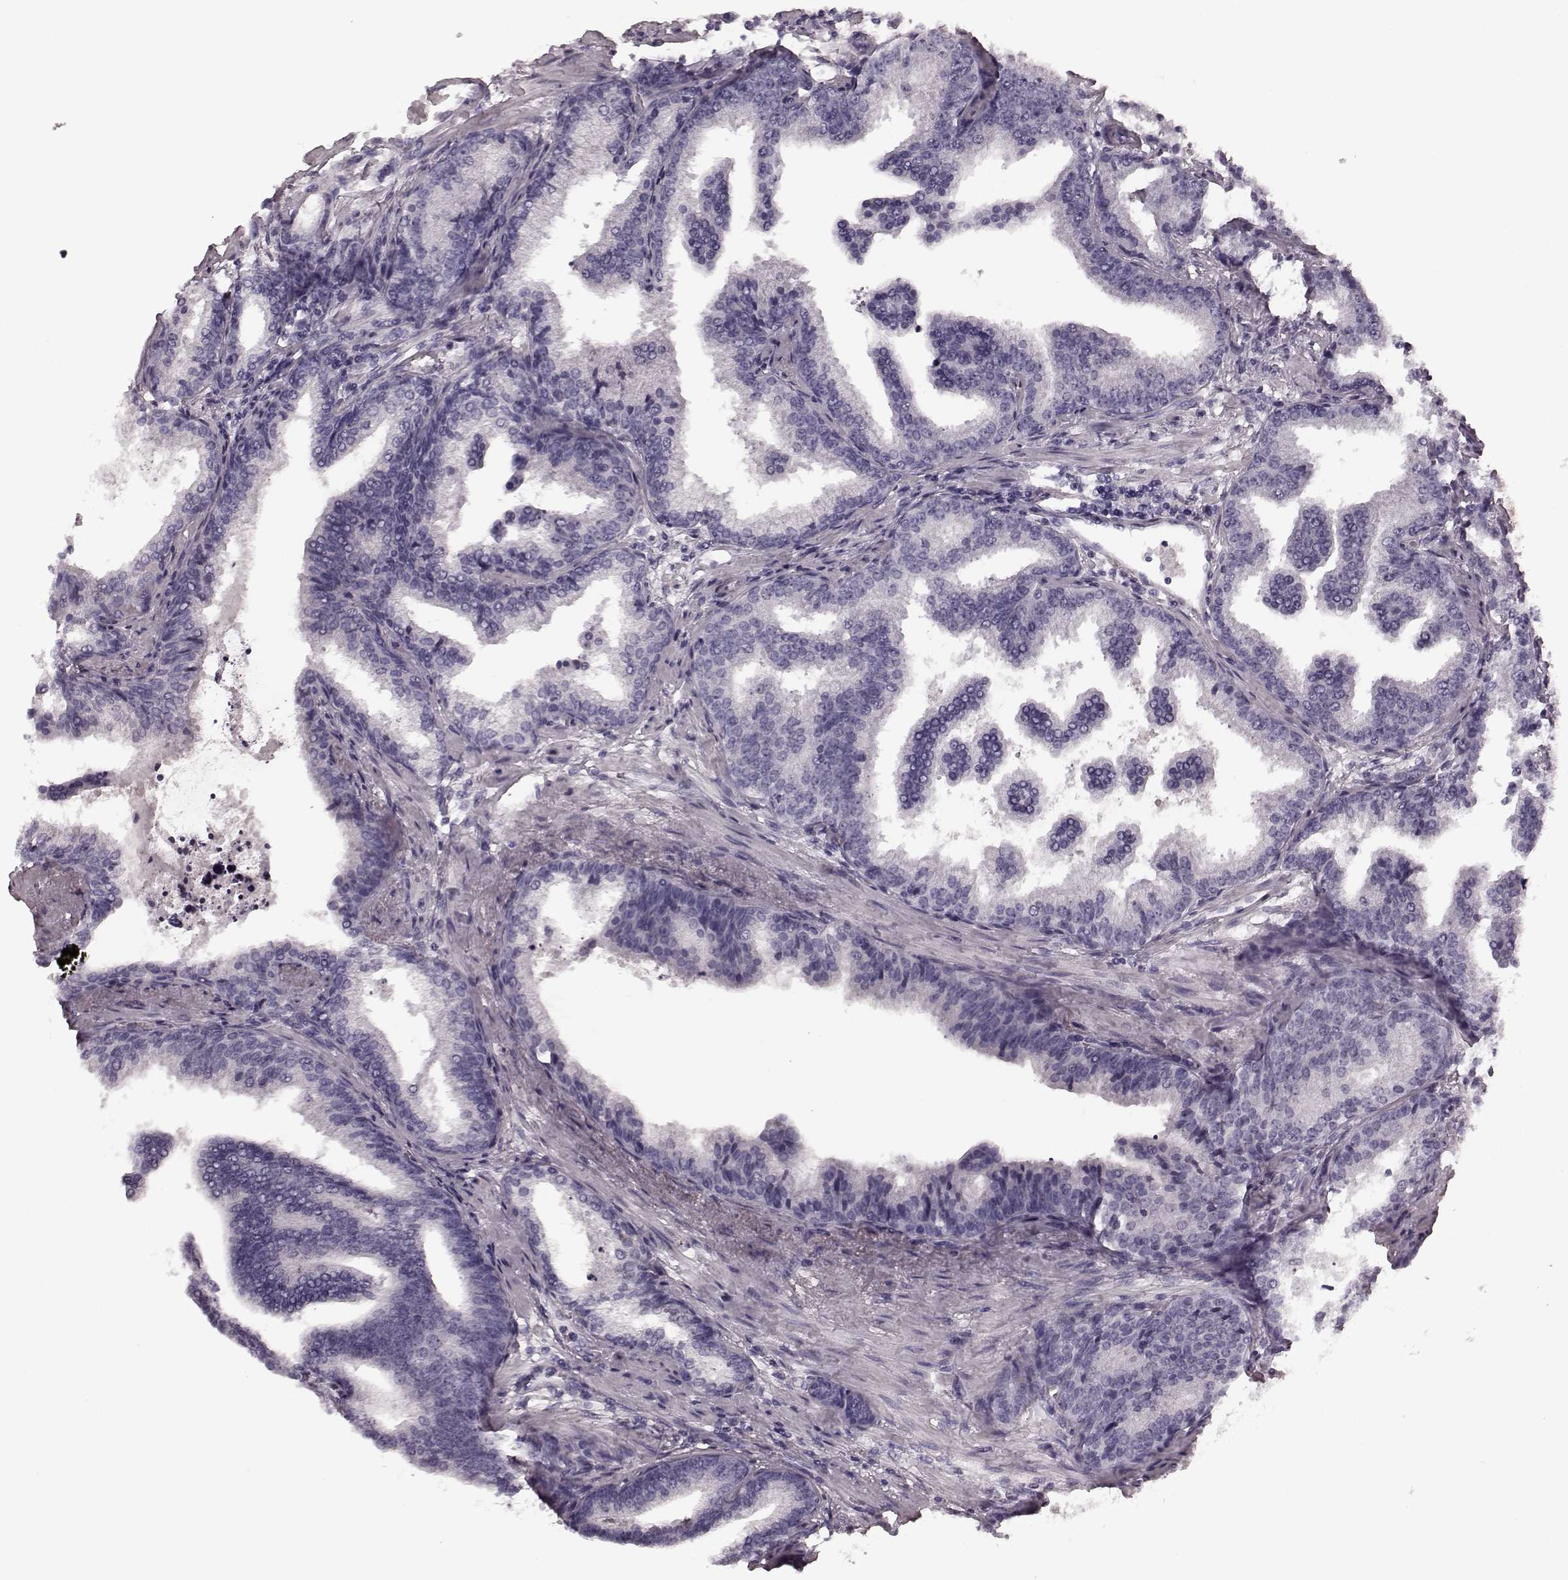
{"staining": {"intensity": "negative", "quantity": "none", "location": "none"}, "tissue": "prostate cancer", "cell_type": "Tumor cells", "image_type": "cancer", "snomed": [{"axis": "morphology", "description": "Adenocarcinoma, NOS"}, {"axis": "topography", "description": "Prostate"}], "caption": "Immunohistochemistry (IHC) histopathology image of human adenocarcinoma (prostate) stained for a protein (brown), which displays no expression in tumor cells. (IHC, brightfield microscopy, high magnification).", "gene": "TRPM1", "patient": {"sex": "male", "age": 64}}